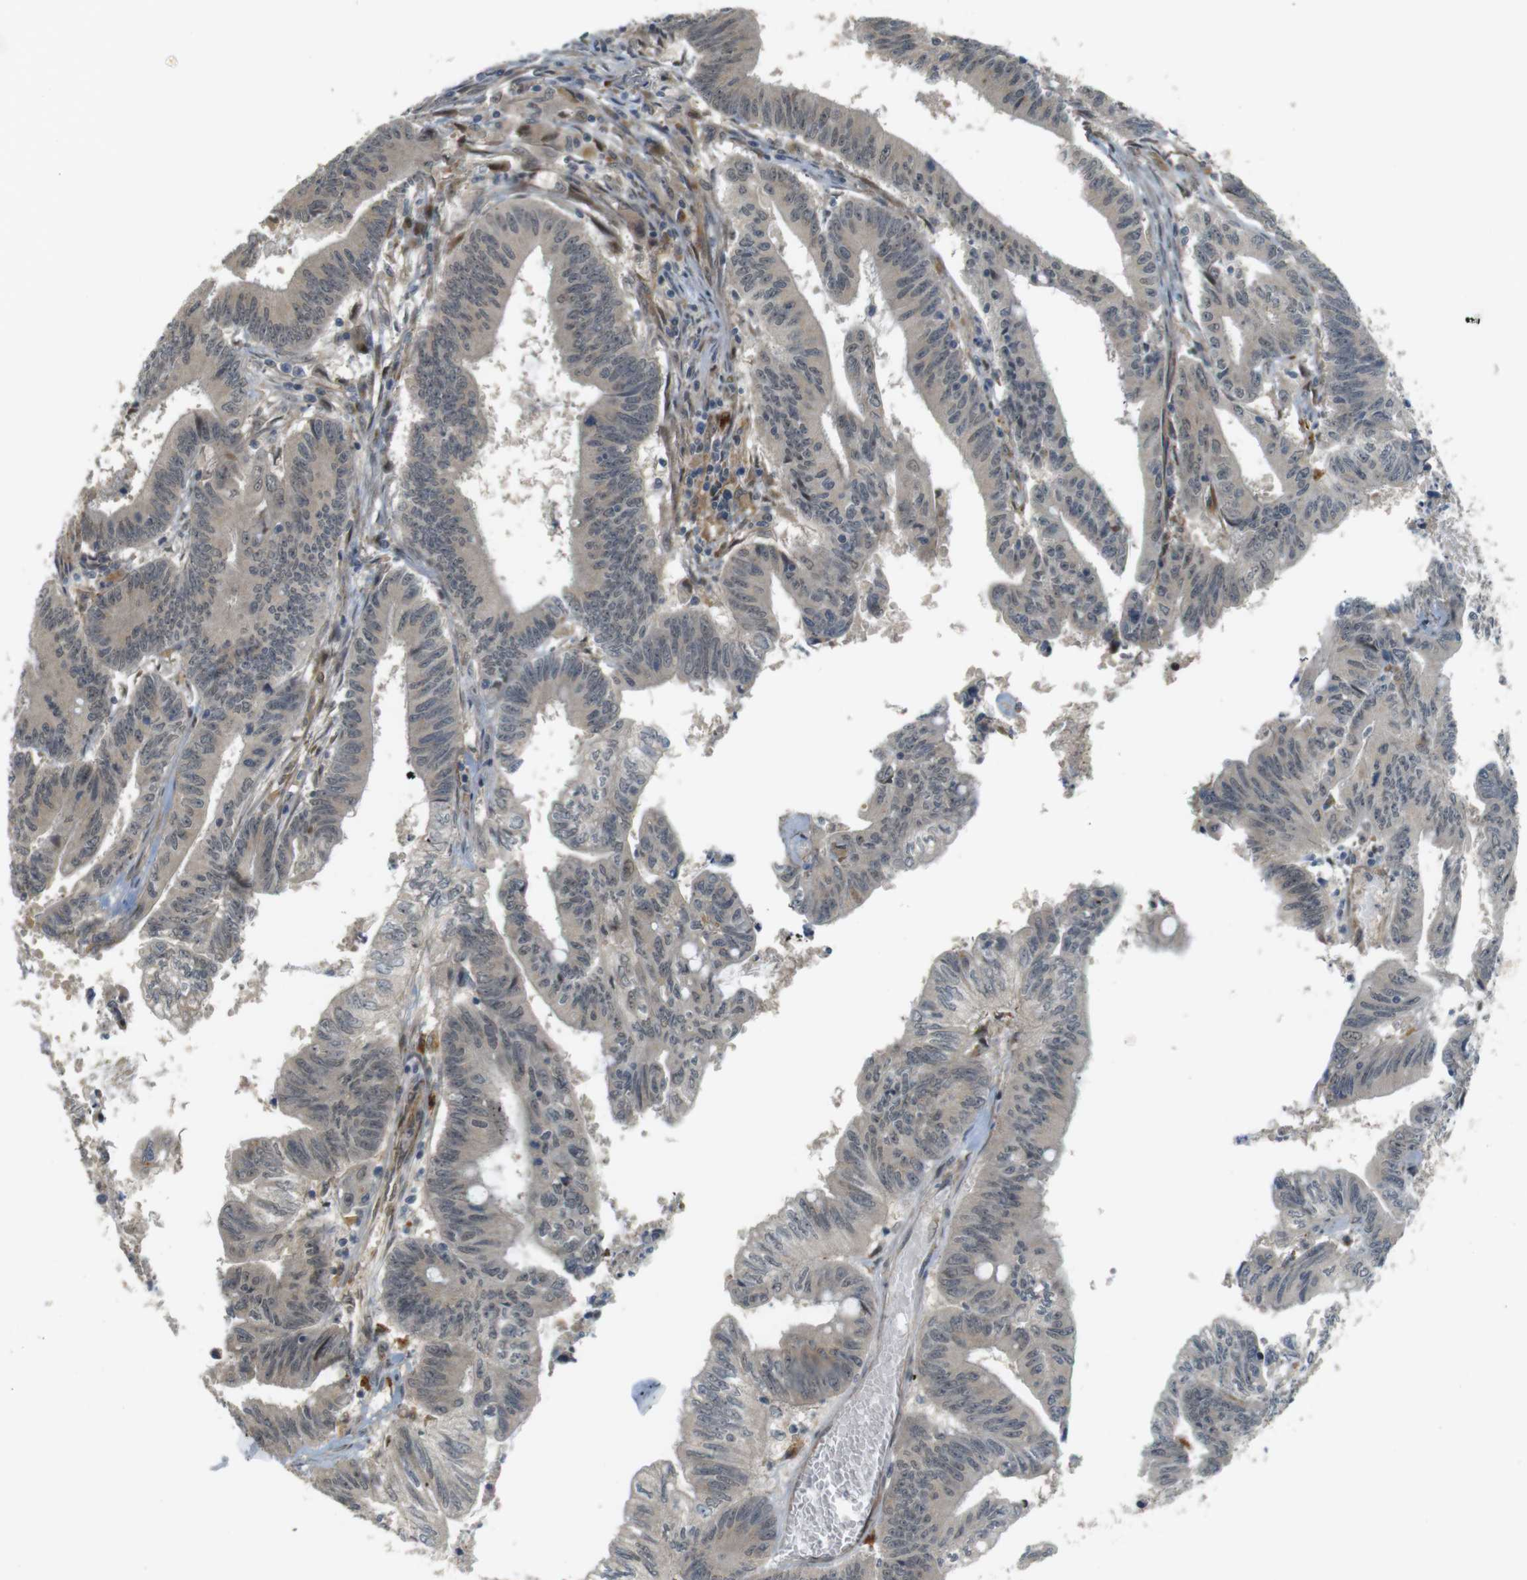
{"staining": {"intensity": "weak", "quantity": "<25%", "location": "cytoplasmic/membranous"}, "tissue": "colorectal cancer", "cell_type": "Tumor cells", "image_type": "cancer", "snomed": [{"axis": "morphology", "description": "Adenocarcinoma, NOS"}, {"axis": "topography", "description": "Colon"}], "caption": "Protein analysis of colorectal cancer (adenocarcinoma) exhibits no significant positivity in tumor cells. (Brightfield microscopy of DAB (3,3'-diaminobenzidine) immunohistochemistry at high magnification).", "gene": "TSPAN9", "patient": {"sex": "male", "age": 45}}